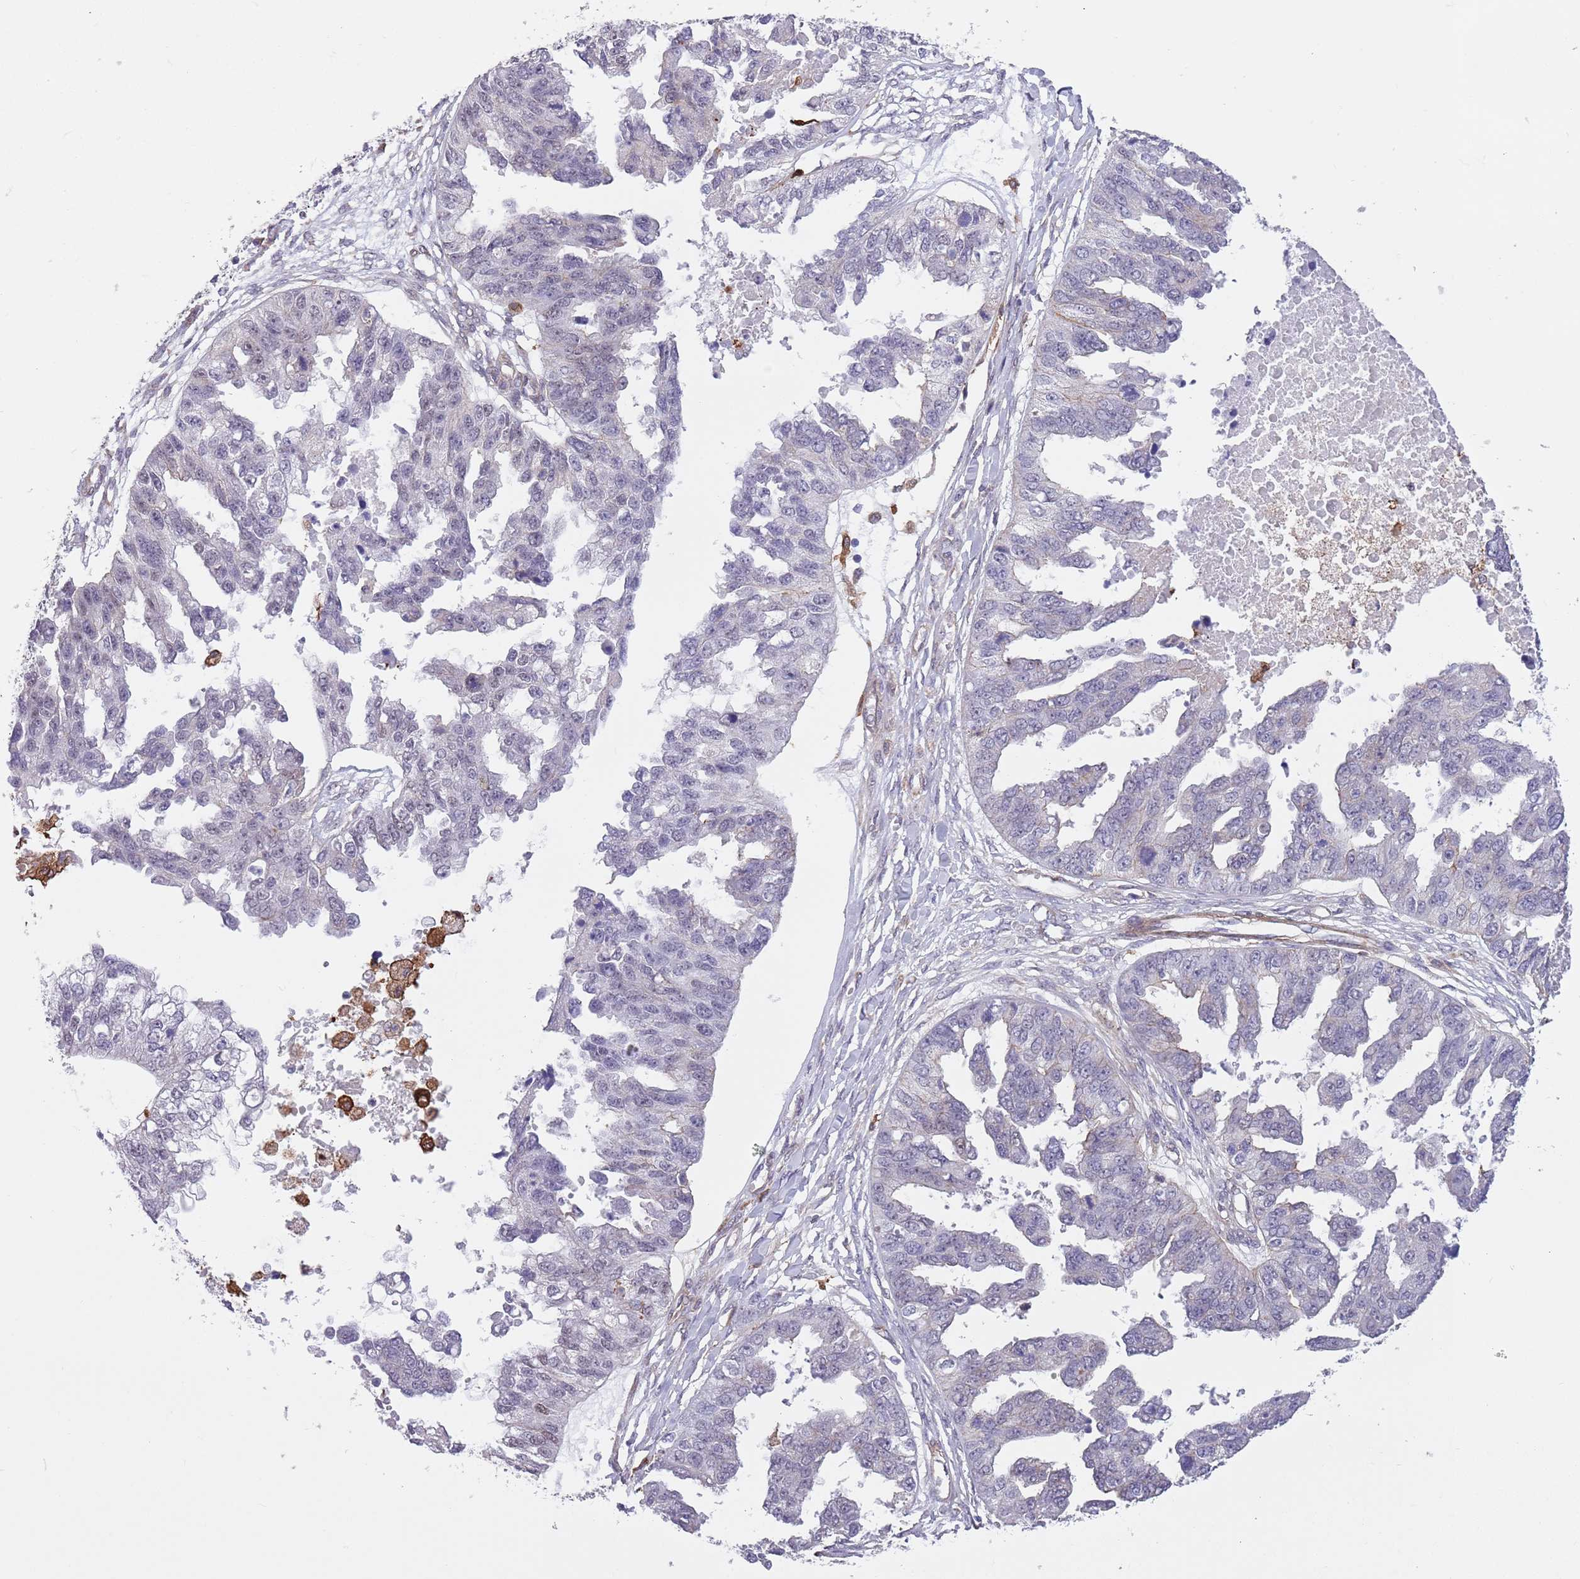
{"staining": {"intensity": "negative", "quantity": "none", "location": "none"}, "tissue": "ovarian cancer", "cell_type": "Tumor cells", "image_type": "cancer", "snomed": [{"axis": "morphology", "description": "Cystadenocarcinoma, serous, NOS"}, {"axis": "topography", "description": "Ovary"}], "caption": "Serous cystadenocarcinoma (ovarian) was stained to show a protein in brown. There is no significant positivity in tumor cells. (DAB (3,3'-diaminobenzidine) IHC visualized using brightfield microscopy, high magnification).", "gene": "CREBZF", "patient": {"sex": "female", "age": 58}}